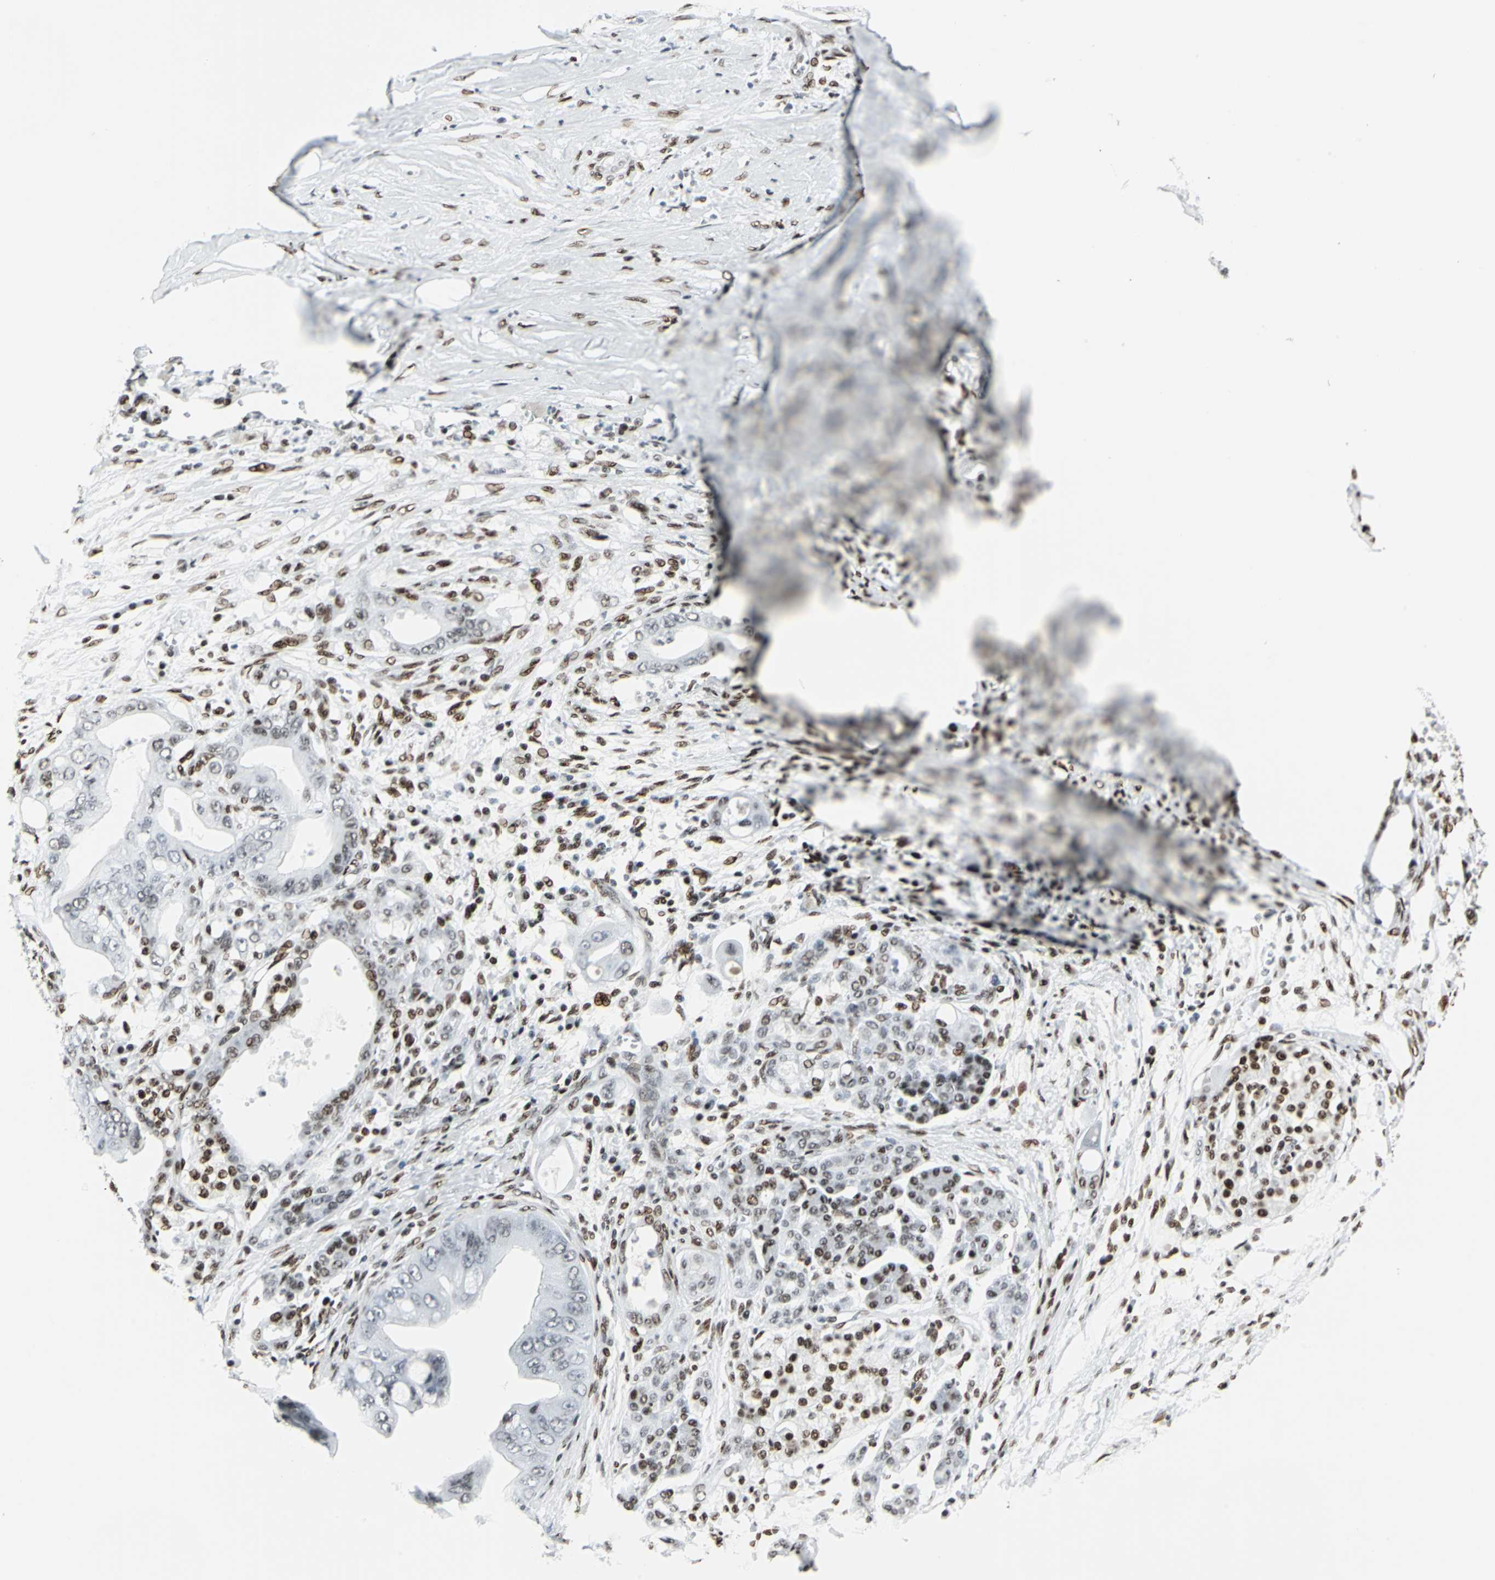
{"staining": {"intensity": "moderate", "quantity": "25%-75%", "location": "nuclear"}, "tissue": "pancreatic cancer", "cell_type": "Tumor cells", "image_type": "cancer", "snomed": [{"axis": "morphology", "description": "Adenocarcinoma, NOS"}, {"axis": "topography", "description": "Pancreas"}], "caption": "Pancreatic cancer tissue shows moderate nuclear positivity in approximately 25%-75% of tumor cells, visualized by immunohistochemistry.", "gene": "HDAC2", "patient": {"sex": "male", "age": 59}}